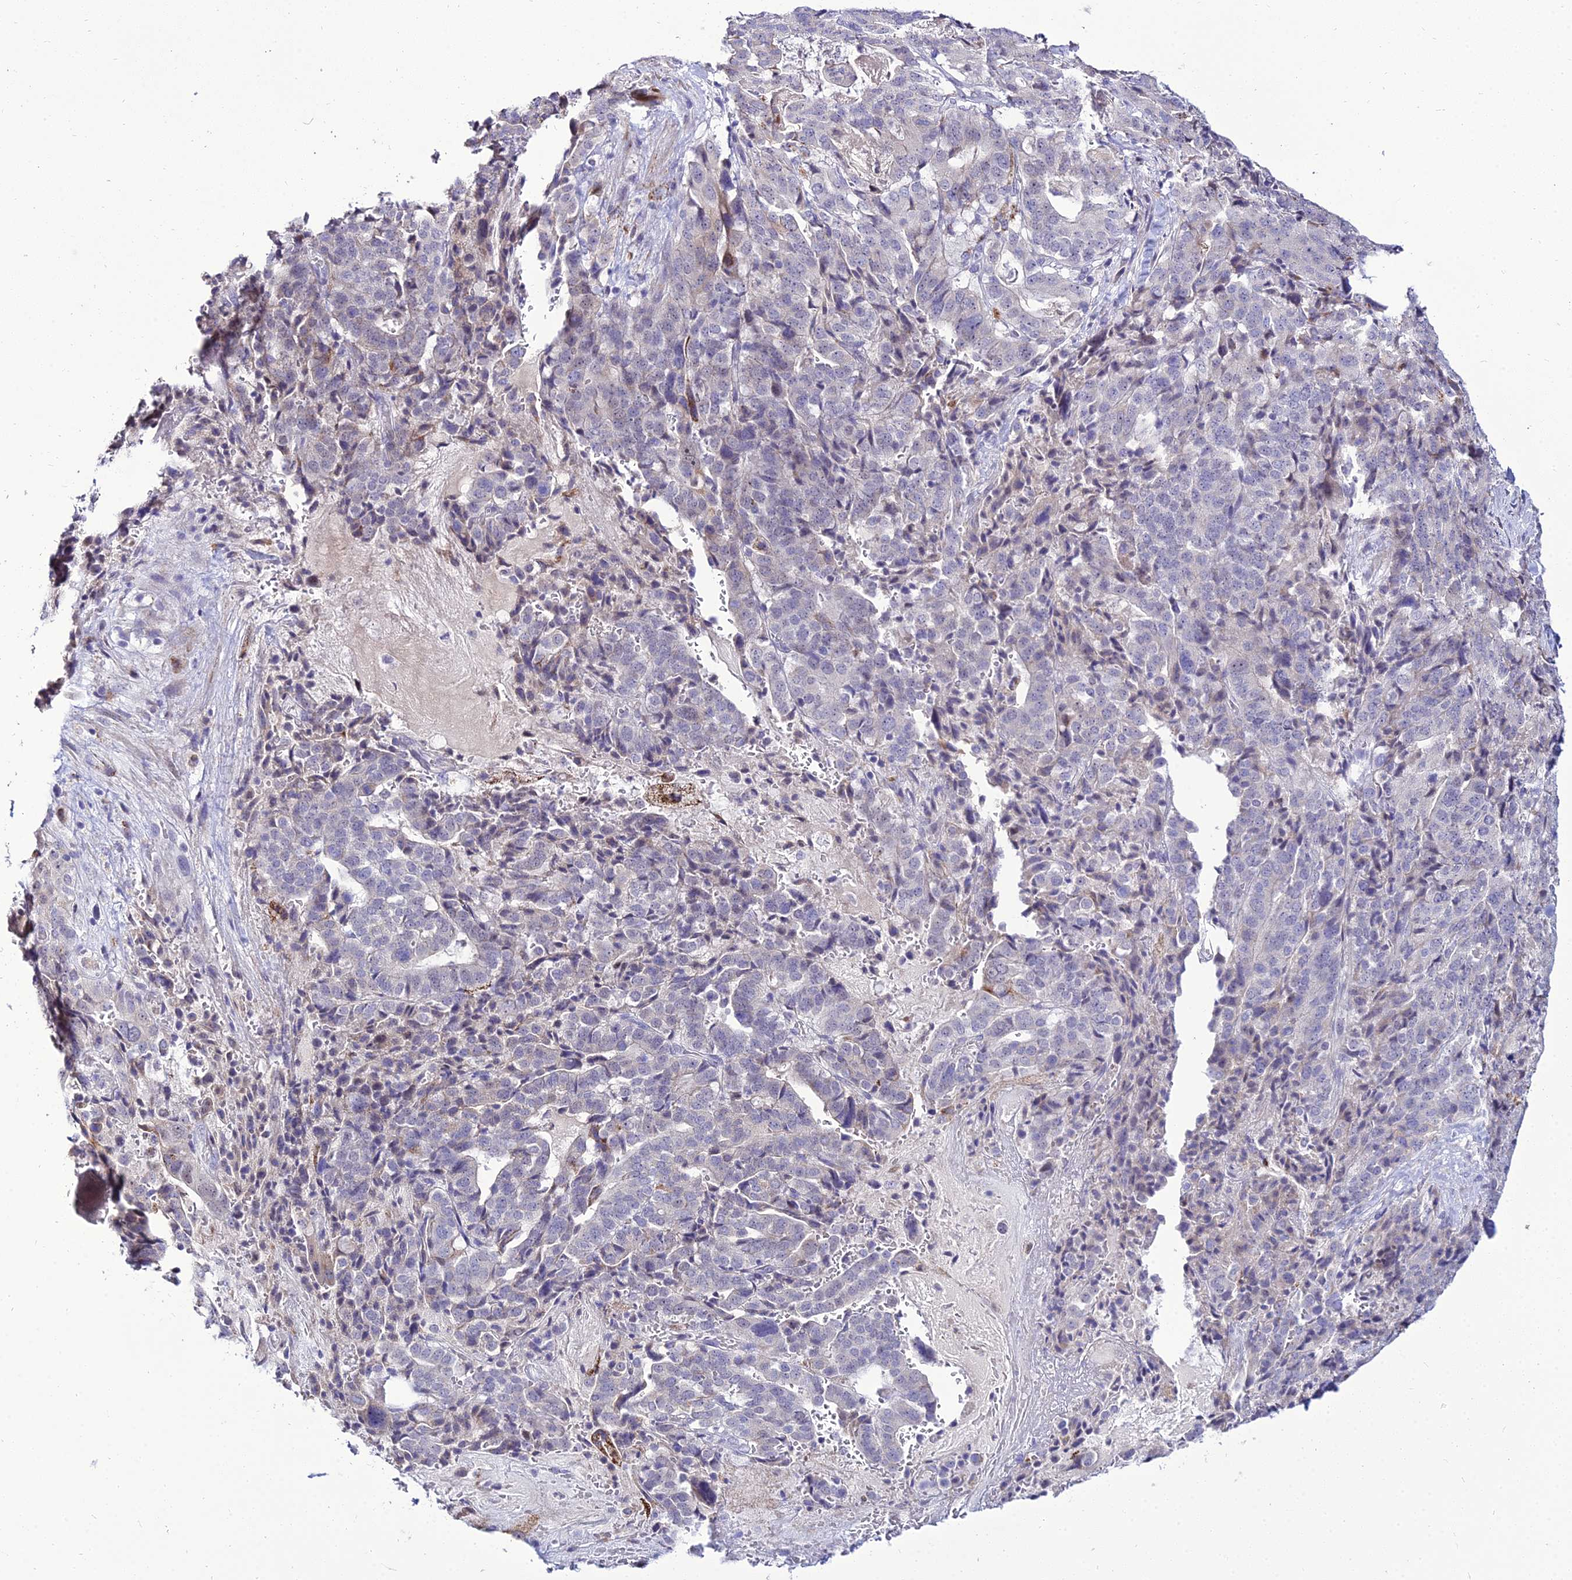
{"staining": {"intensity": "negative", "quantity": "none", "location": "none"}, "tissue": "stomach cancer", "cell_type": "Tumor cells", "image_type": "cancer", "snomed": [{"axis": "morphology", "description": "Adenocarcinoma, NOS"}, {"axis": "topography", "description": "Stomach"}], "caption": "Human stomach cancer stained for a protein using immunohistochemistry shows no expression in tumor cells.", "gene": "C6orf163", "patient": {"sex": "male", "age": 48}}